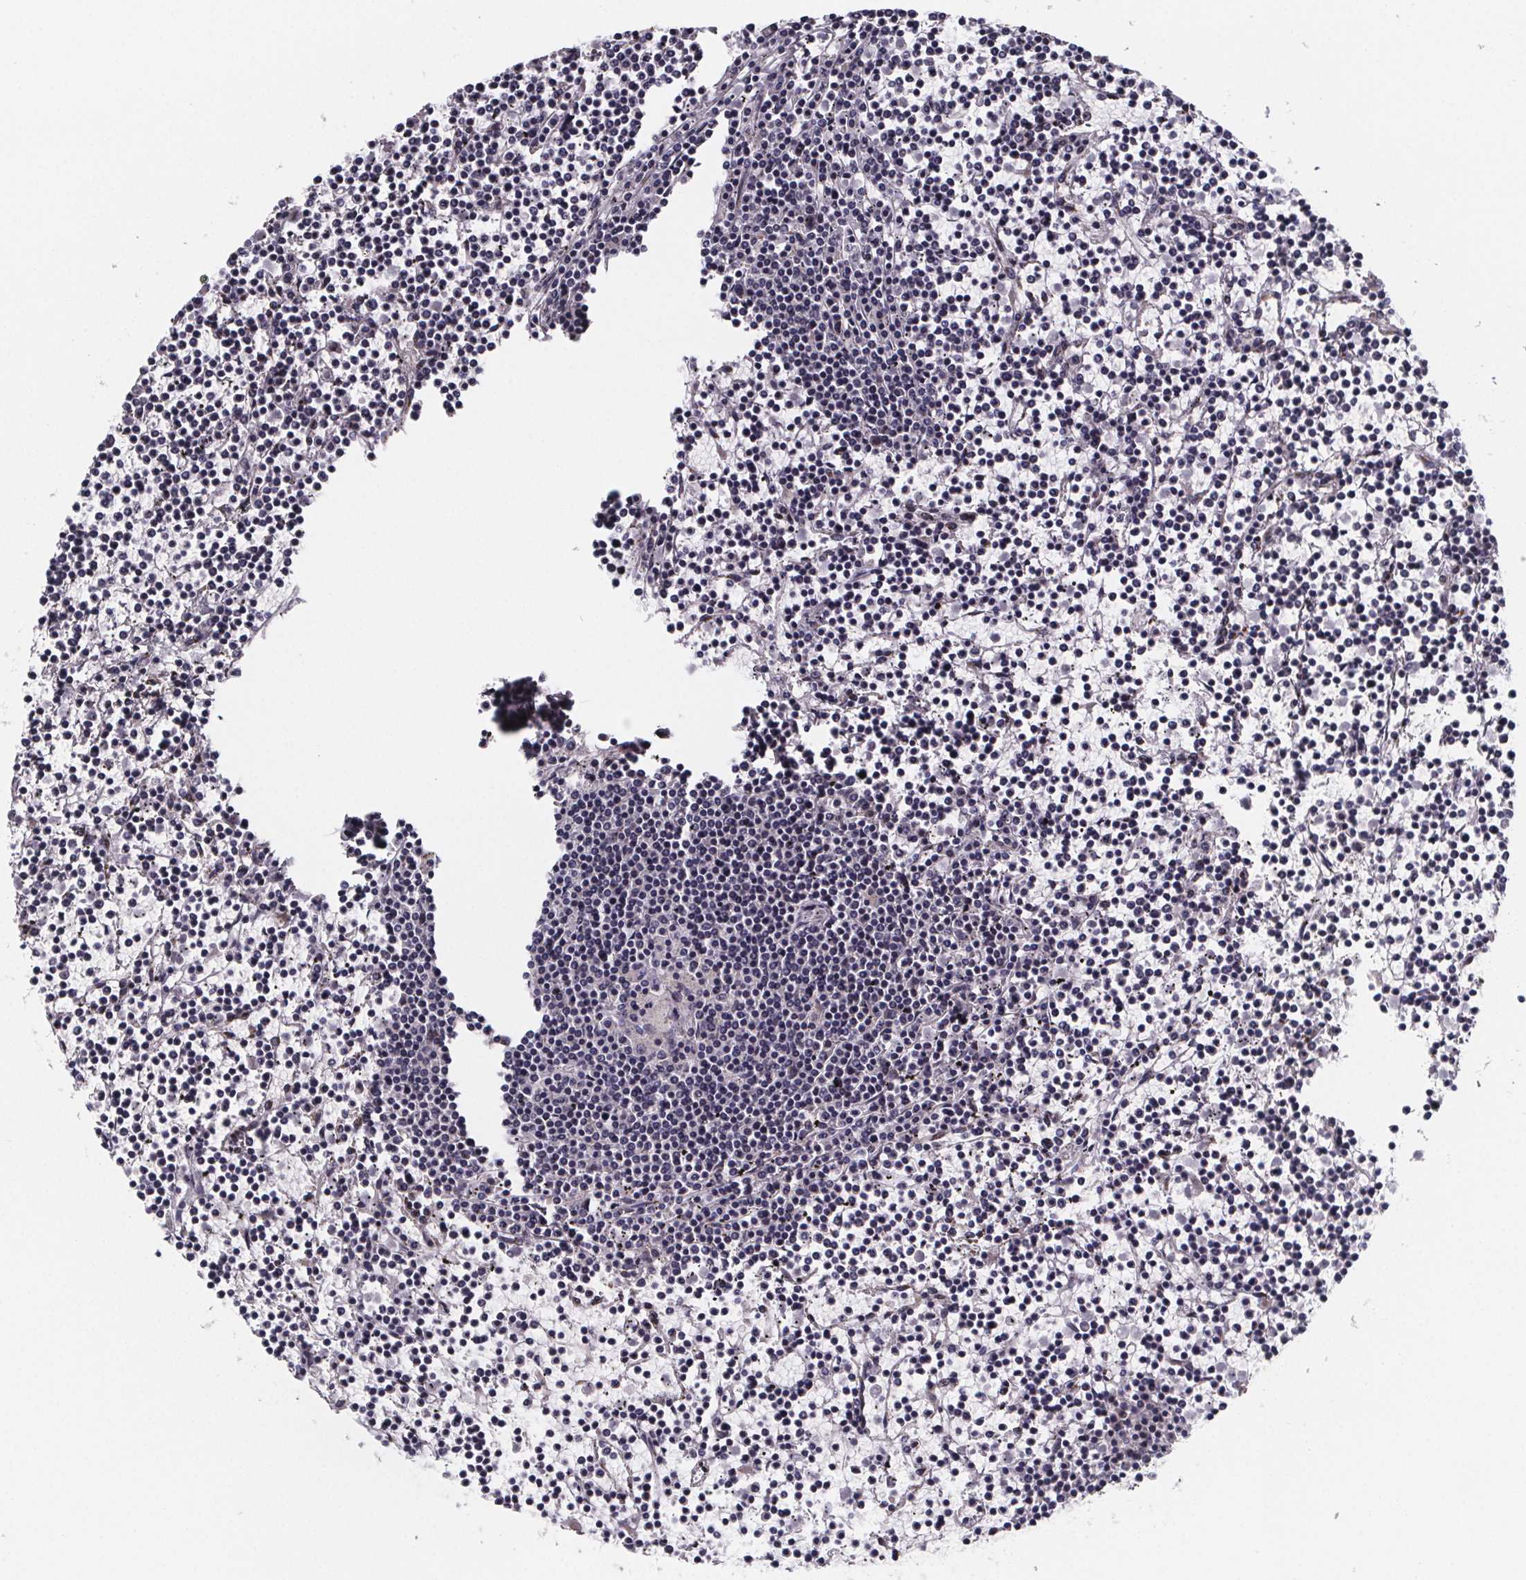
{"staining": {"intensity": "negative", "quantity": "none", "location": "none"}, "tissue": "lymphoma", "cell_type": "Tumor cells", "image_type": "cancer", "snomed": [{"axis": "morphology", "description": "Malignant lymphoma, non-Hodgkin's type, Low grade"}, {"axis": "topography", "description": "Spleen"}], "caption": "IHC histopathology image of human malignant lymphoma, non-Hodgkin's type (low-grade) stained for a protein (brown), which displays no positivity in tumor cells. The staining was performed using DAB (3,3'-diaminobenzidine) to visualize the protein expression in brown, while the nuclei were stained in blue with hematoxylin (Magnification: 20x).", "gene": "NDST1", "patient": {"sex": "female", "age": 19}}